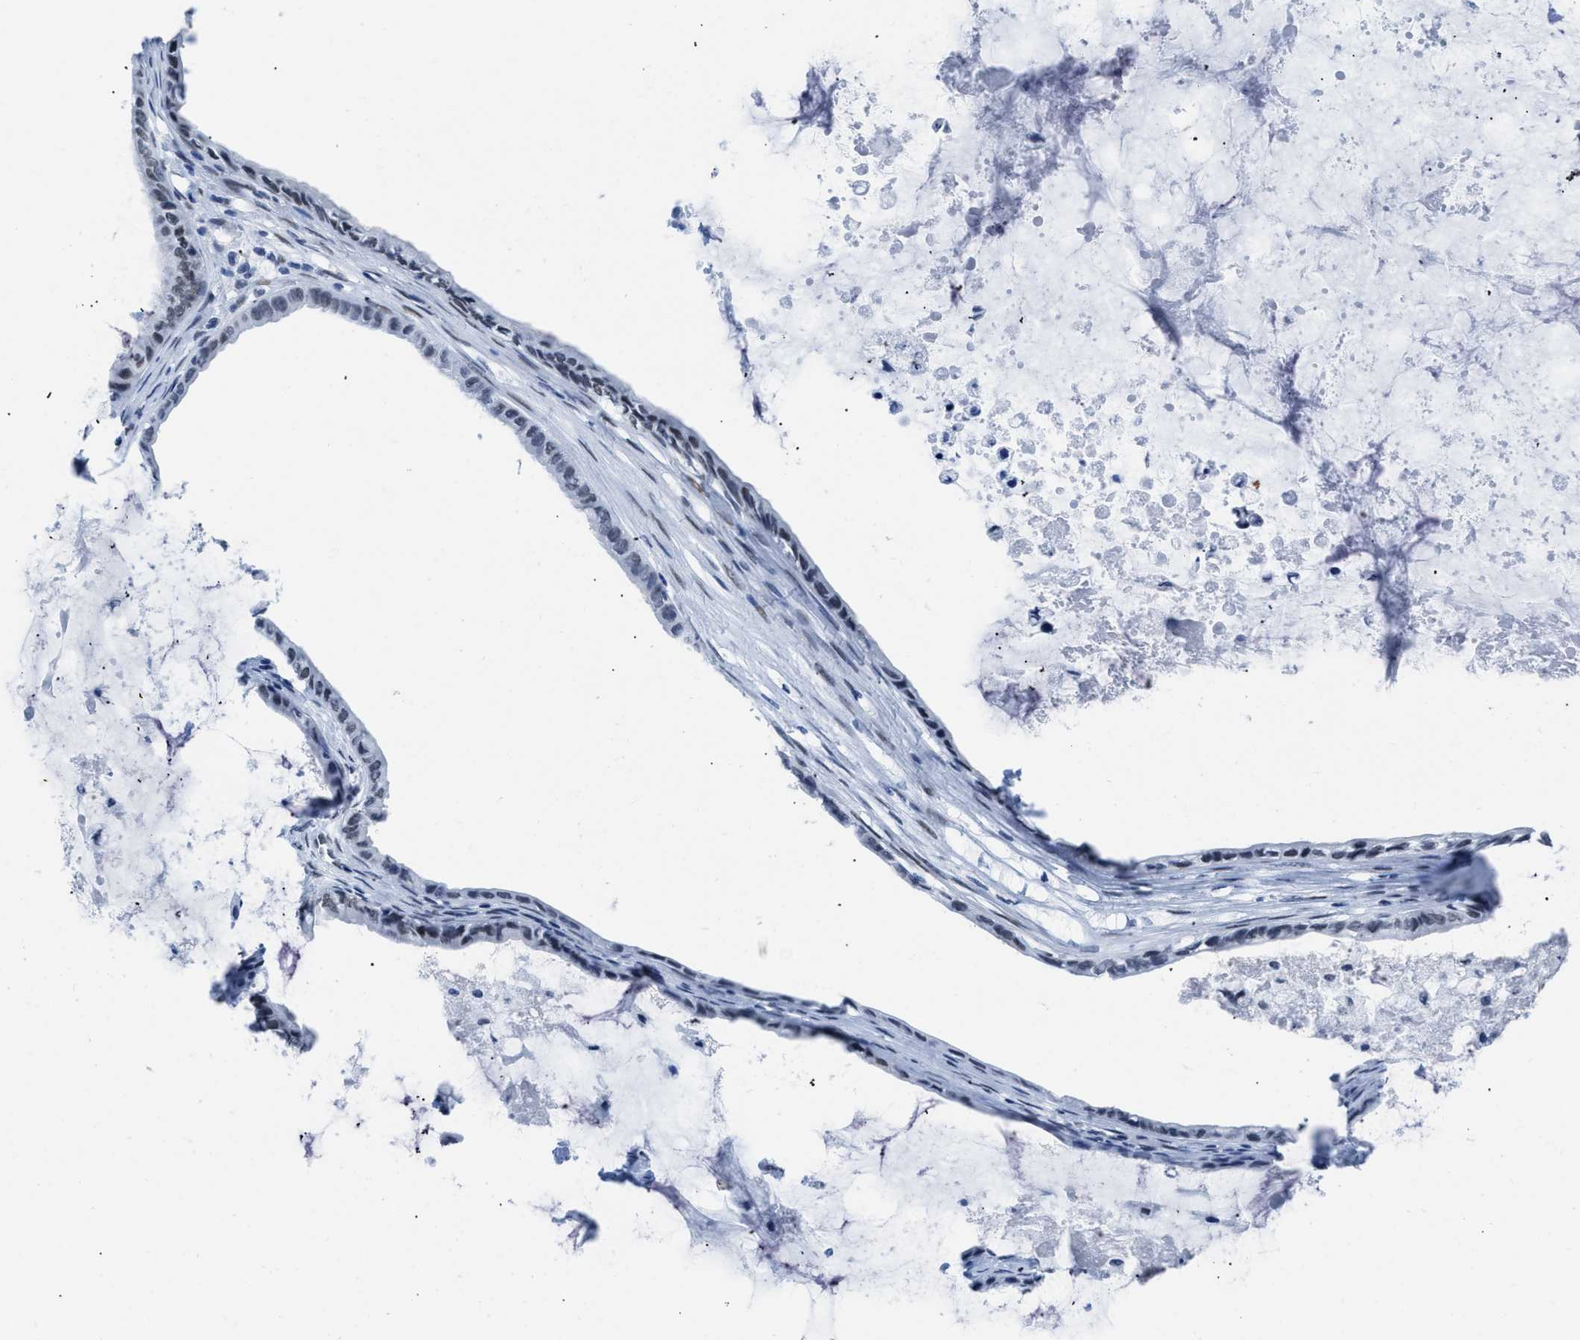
{"staining": {"intensity": "moderate", "quantity": "<25%", "location": "nuclear"}, "tissue": "ovarian cancer", "cell_type": "Tumor cells", "image_type": "cancer", "snomed": [{"axis": "morphology", "description": "Cystadenocarcinoma, mucinous, NOS"}, {"axis": "topography", "description": "Ovary"}], "caption": "A brown stain shows moderate nuclear positivity of a protein in ovarian cancer (mucinous cystadenocarcinoma) tumor cells. (DAB IHC, brown staining for protein, blue staining for nuclei).", "gene": "CTBP1", "patient": {"sex": "female", "age": 80}}